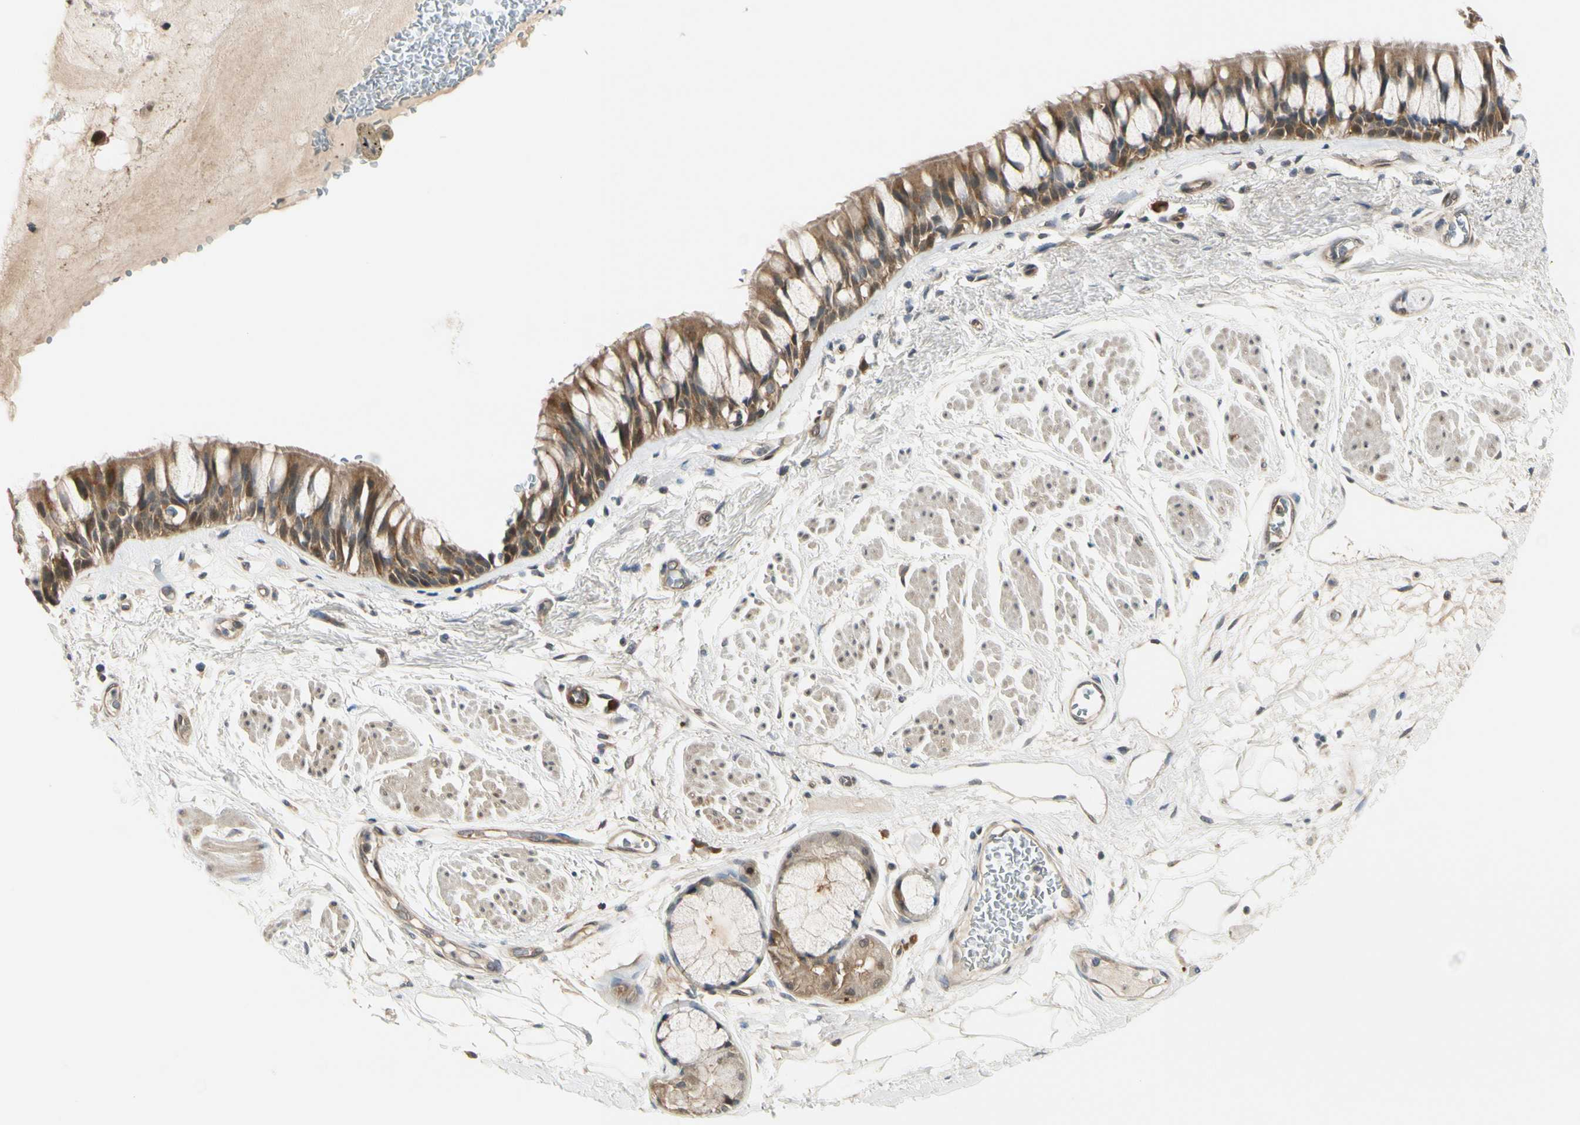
{"staining": {"intensity": "moderate", "quantity": ">75%", "location": "cytoplasmic/membranous"}, "tissue": "bronchus", "cell_type": "Respiratory epithelial cells", "image_type": "normal", "snomed": [{"axis": "morphology", "description": "Normal tissue, NOS"}, {"axis": "topography", "description": "Bronchus"}], "caption": "Unremarkable bronchus was stained to show a protein in brown. There is medium levels of moderate cytoplasmic/membranous expression in approximately >75% of respiratory epithelial cells.", "gene": "RASGRF1", "patient": {"sex": "male", "age": 66}}